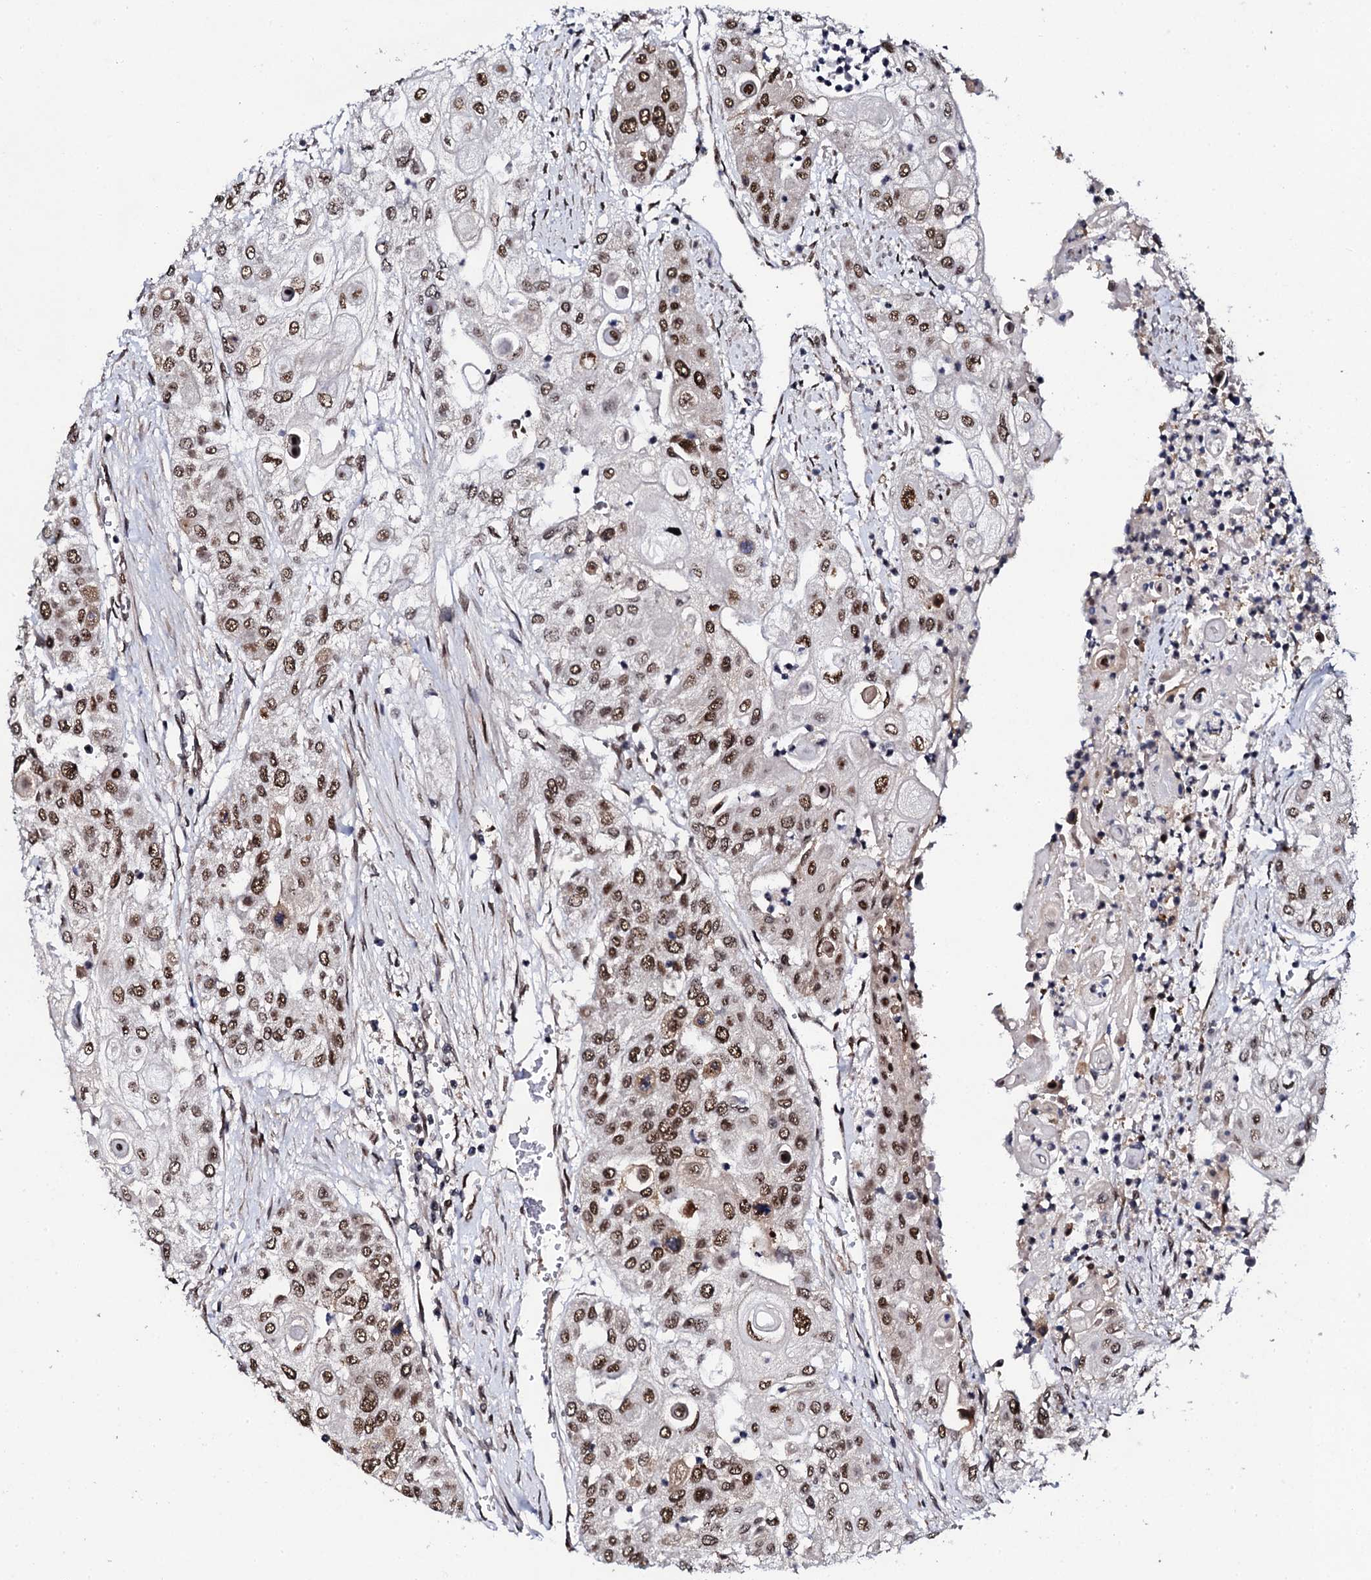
{"staining": {"intensity": "moderate", "quantity": ">75%", "location": "nuclear"}, "tissue": "urothelial cancer", "cell_type": "Tumor cells", "image_type": "cancer", "snomed": [{"axis": "morphology", "description": "Urothelial carcinoma, High grade"}, {"axis": "topography", "description": "Urinary bladder"}], "caption": "A brown stain highlights moderate nuclear positivity of a protein in urothelial carcinoma (high-grade) tumor cells. The staining was performed using DAB to visualize the protein expression in brown, while the nuclei were stained in blue with hematoxylin (Magnification: 20x).", "gene": "CSTF3", "patient": {"sex": "female", "age": 79}}